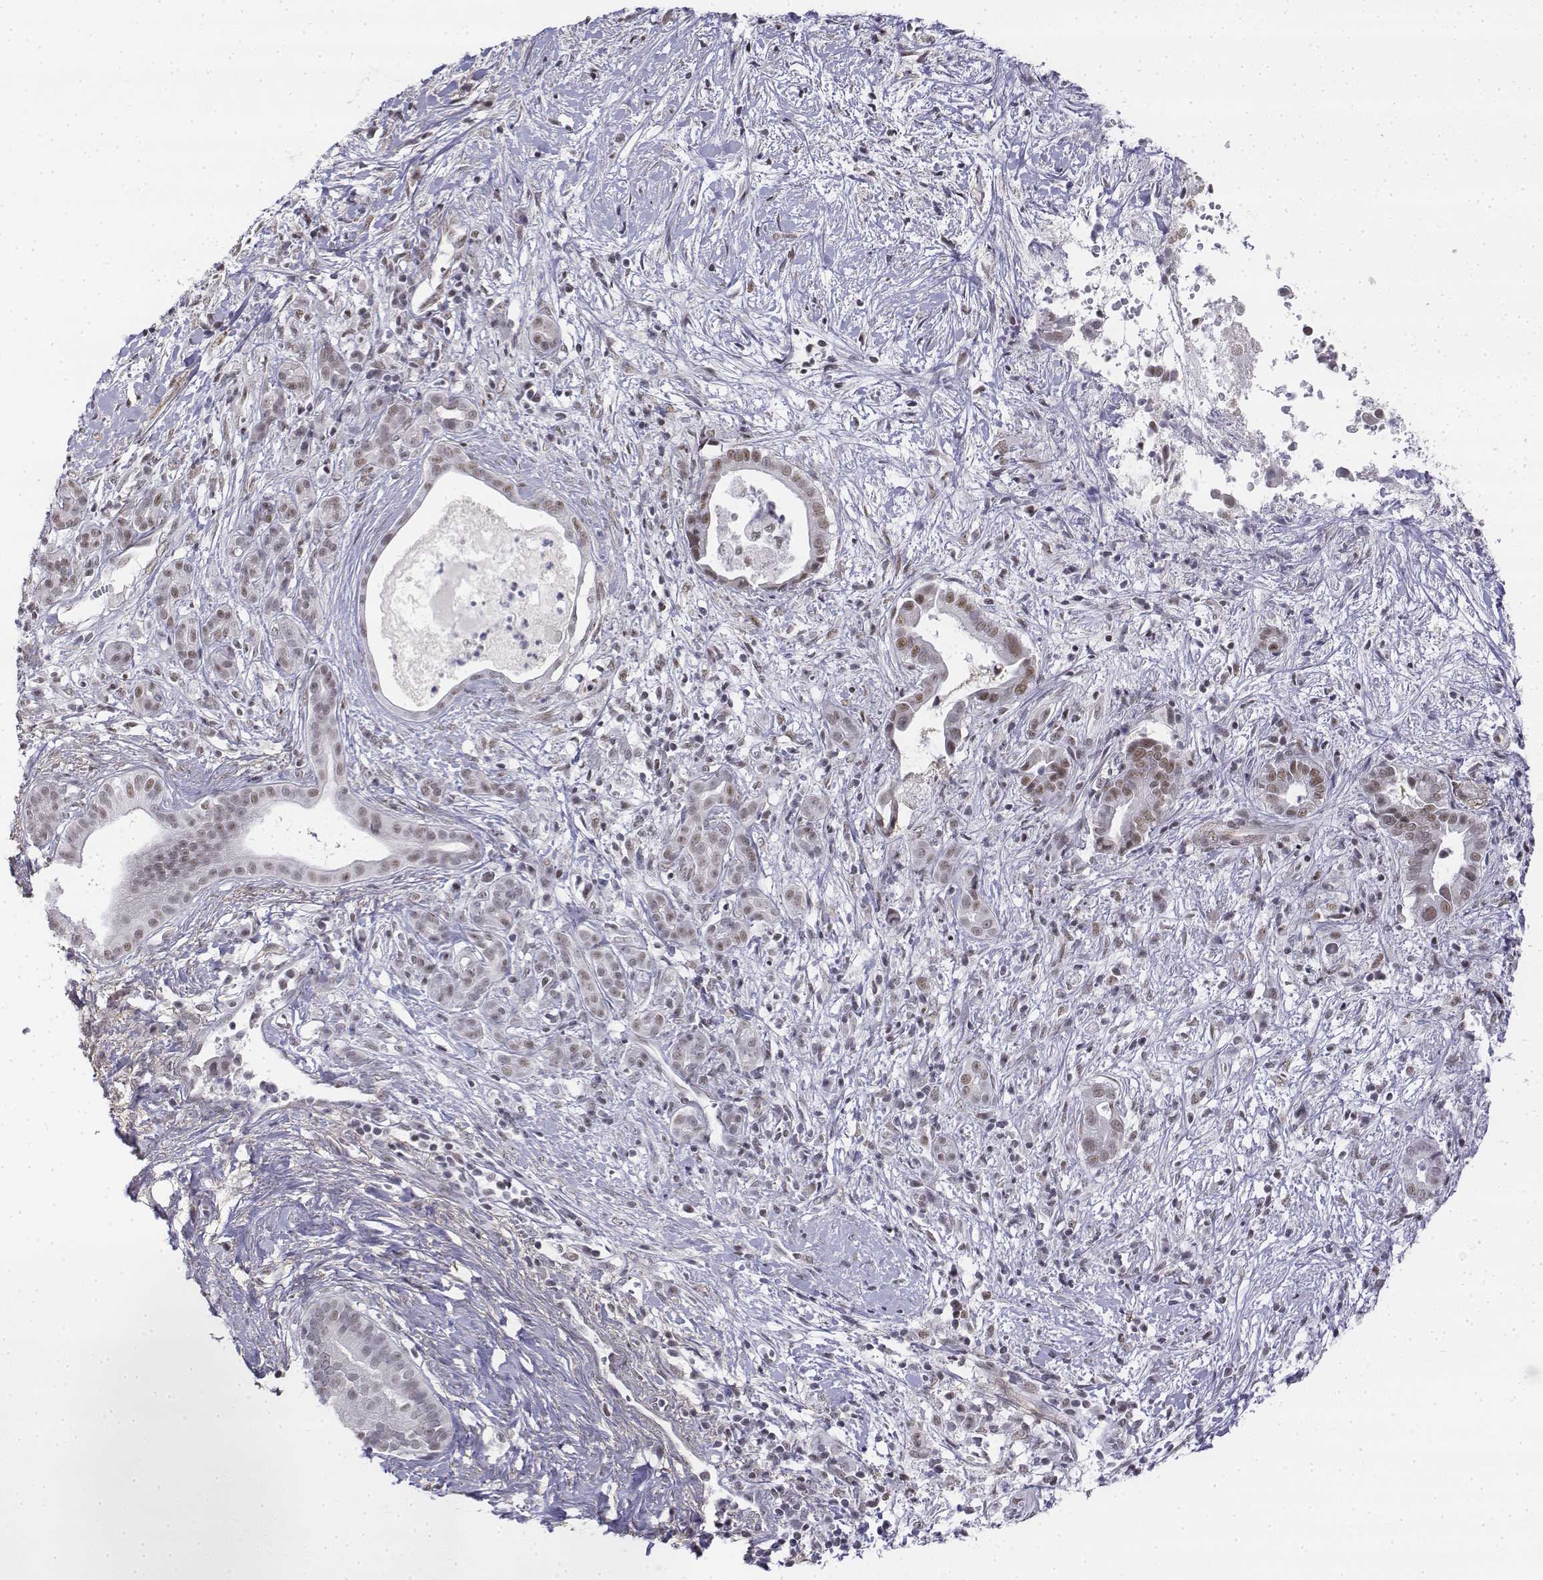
{"staining": {"intensity": "weak", "quantity": ">75%", "location": "nuclear"}, "tissue": "pancreatic cancer", "cell_type": "Tumor cells", "image_type": "cancer", "snomed": [{"axis": "morphology", "description": "Adenocarcinoma, NOS"}, {"axis": "topography", "description": "Pancreas"}], "caption": "Pancreatic adenocarcinoma tissue shows weak nuclear positivity in approximately >75% of tumor cells, visualized by immunohistochemistry.", "gene": "SETD1A", "patient": {"sex": "male", "age": 61}}